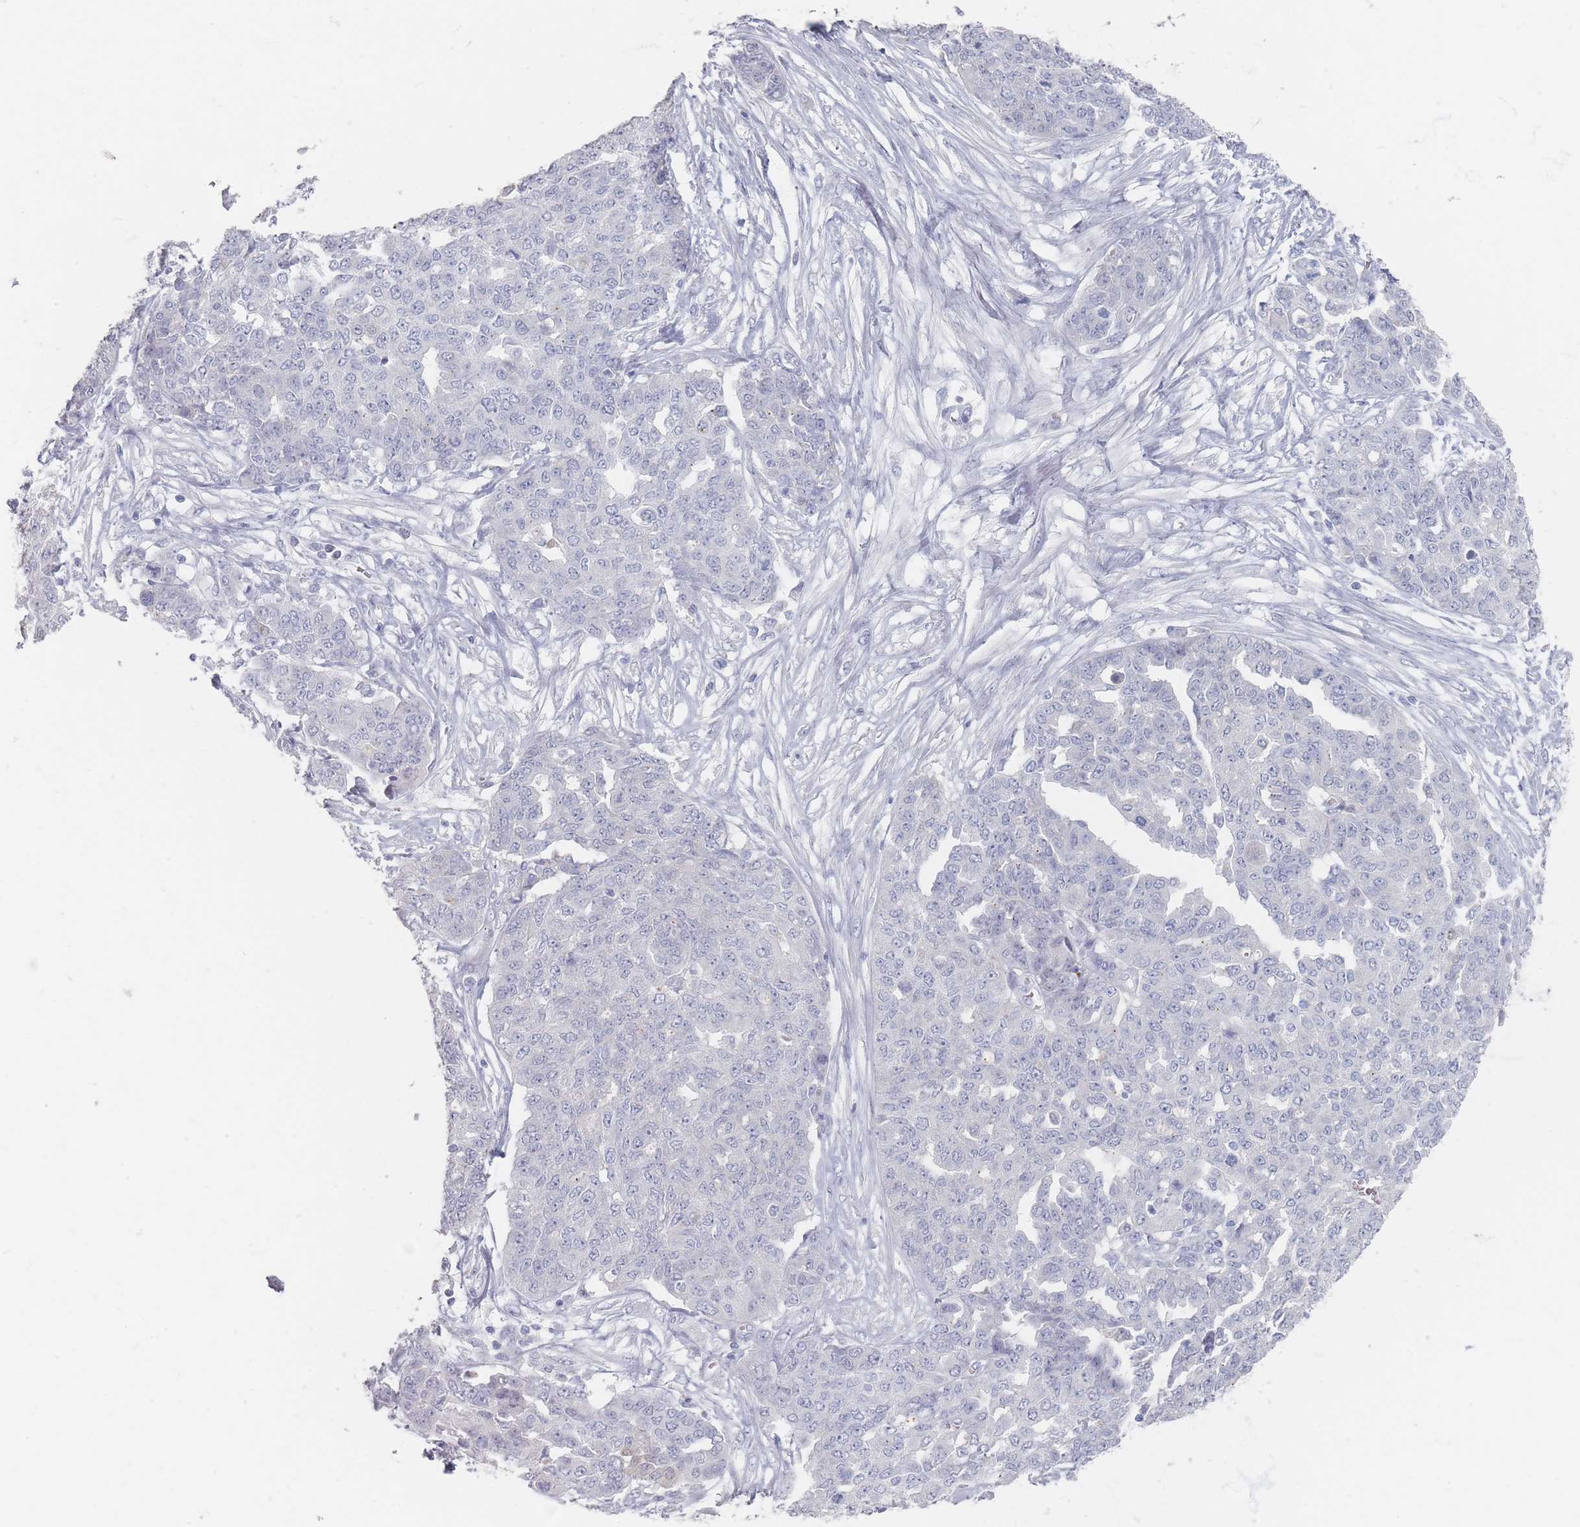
{"staining": {"intensity": "negative", "quantity": "none", "location": "none"}, "tissue": "ovarian cancer", "cell_type": "Tumor cells", "image_type": "cancer", "snomed": [{"axis": "morphology", "description": "Cystadenocarcinoma, serous, NOS"}, {"axis": "topography", "description": "Soft tissue"}, {"axis": "topography", "description": "Ovary"}], "caption": "The histopathology image shows no significant positivity in tumor cells of ovarian serous cystadenocarcinoma. (DAB immunohistochemistry with hematoxylin counter stain).", "gene": "HELZ2", "patient": {"sex": "female", "age": 57}}